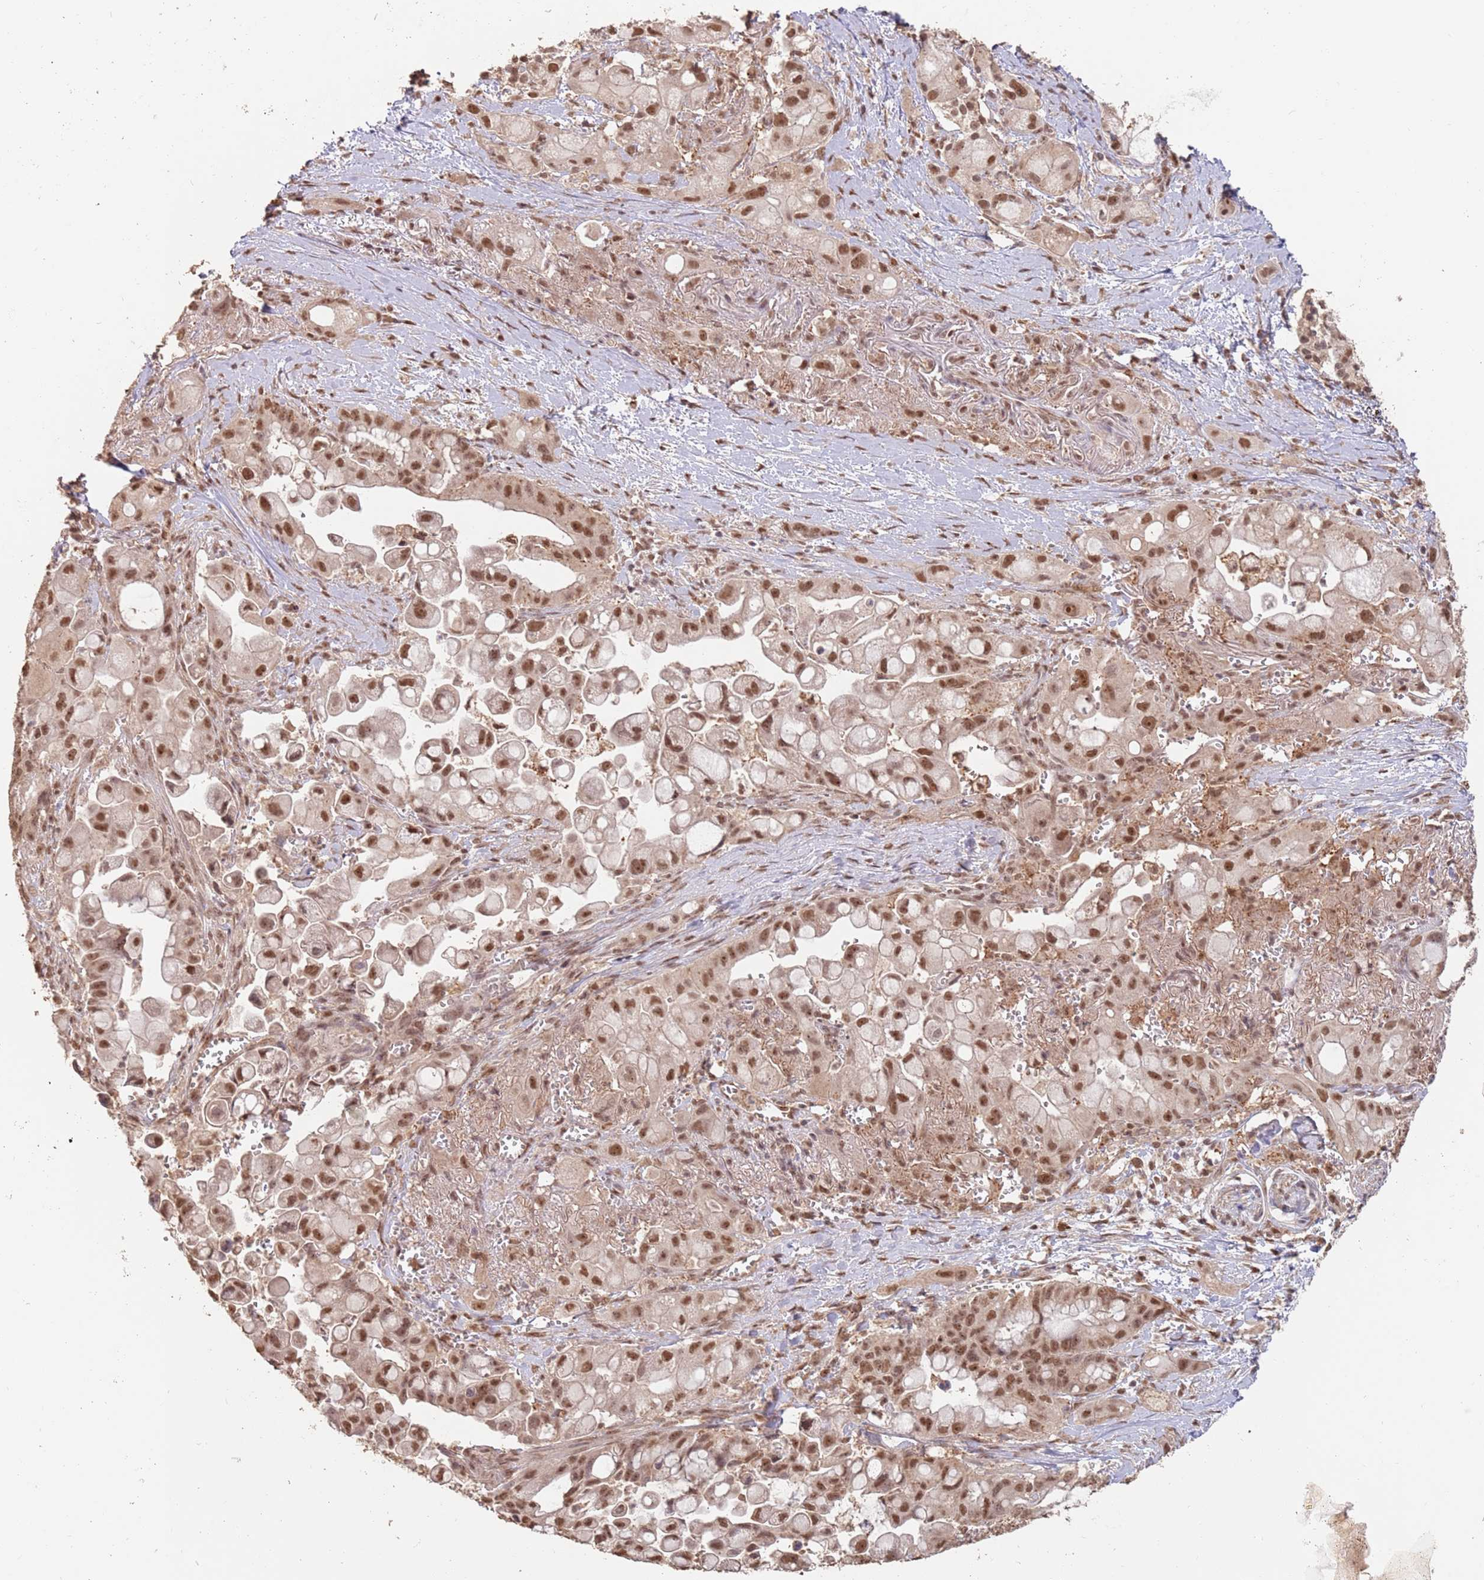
{"staining": {"intensity": "moderate", "quantity": ">75%", "location": "nuclear"}, "tissue": "pancreatic cancer", "cell_type": "Tumor cells", "image_type": "cancer", "snomed": [{"axis": "morphology", "description": "Adenocarcinoma, NOS"}, {"axis": "topography", "description": "Pancreas"}], "caption": "A medium amount of moderate nuclear positivity is present in approximately >75% of tumor cells in pancreatic adenocarcinoma tissue.", "gene": "RFXANK", "patient": {"sex": "male", "age": 68}}